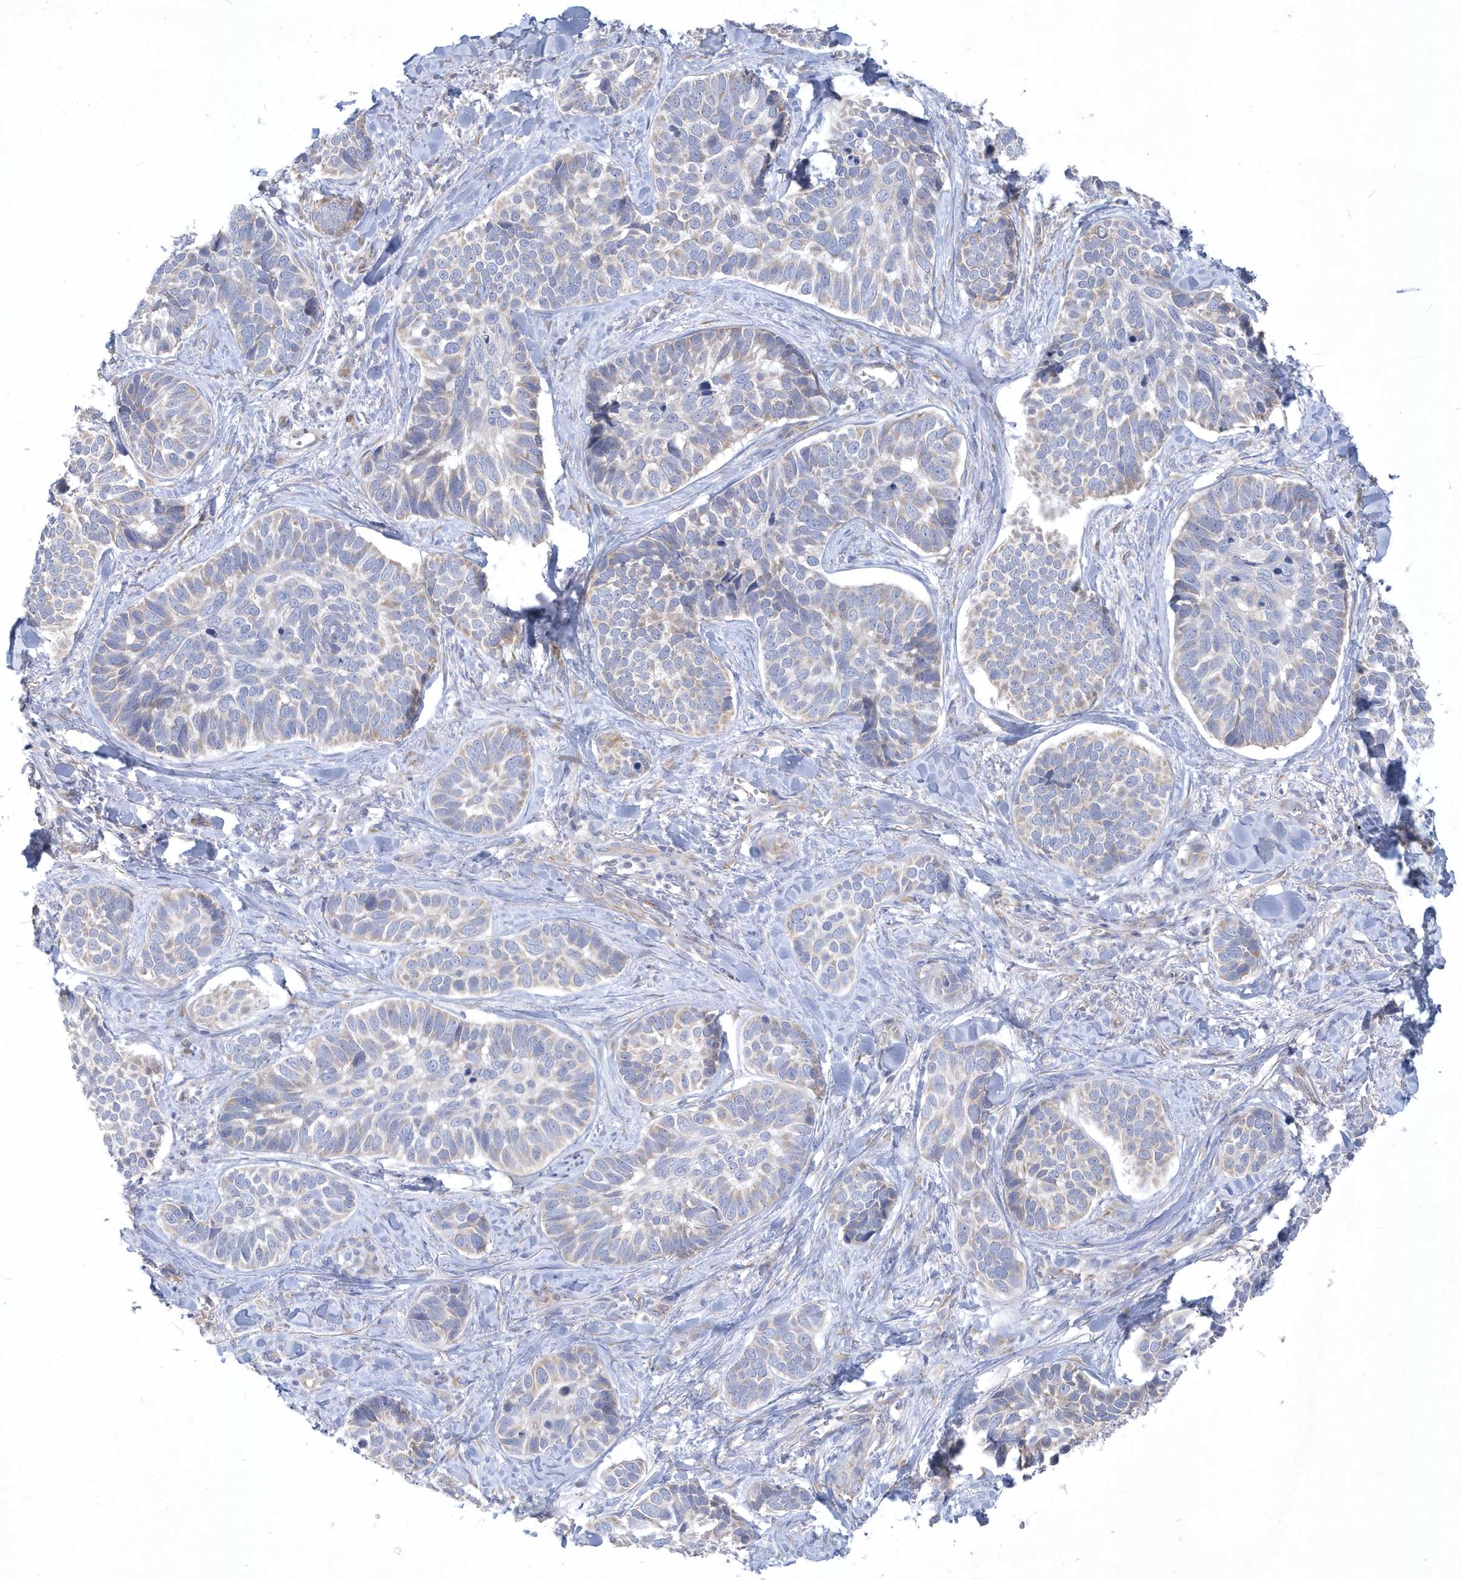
{"staining": {"intensity": "weak", "quantity": "<25%", "location": "cytoplasmic/membranous"}, "tissue": "skin cancer", "cell_type": "Tumor cells", "image_type": "cancer", "snomed": [{"axis": "morphology", "description": "Basal cell carcinoma"}, {"axis": "topography", "description": "Skin"}], "caption": "Immunohistochemistry histopathology image of skin basal cell carcinoma stained for a protein (brown), which reveals no positivity in tumor cells.", "gene": "DGAT1", "patient": {"sex": "male", "age": 62}}